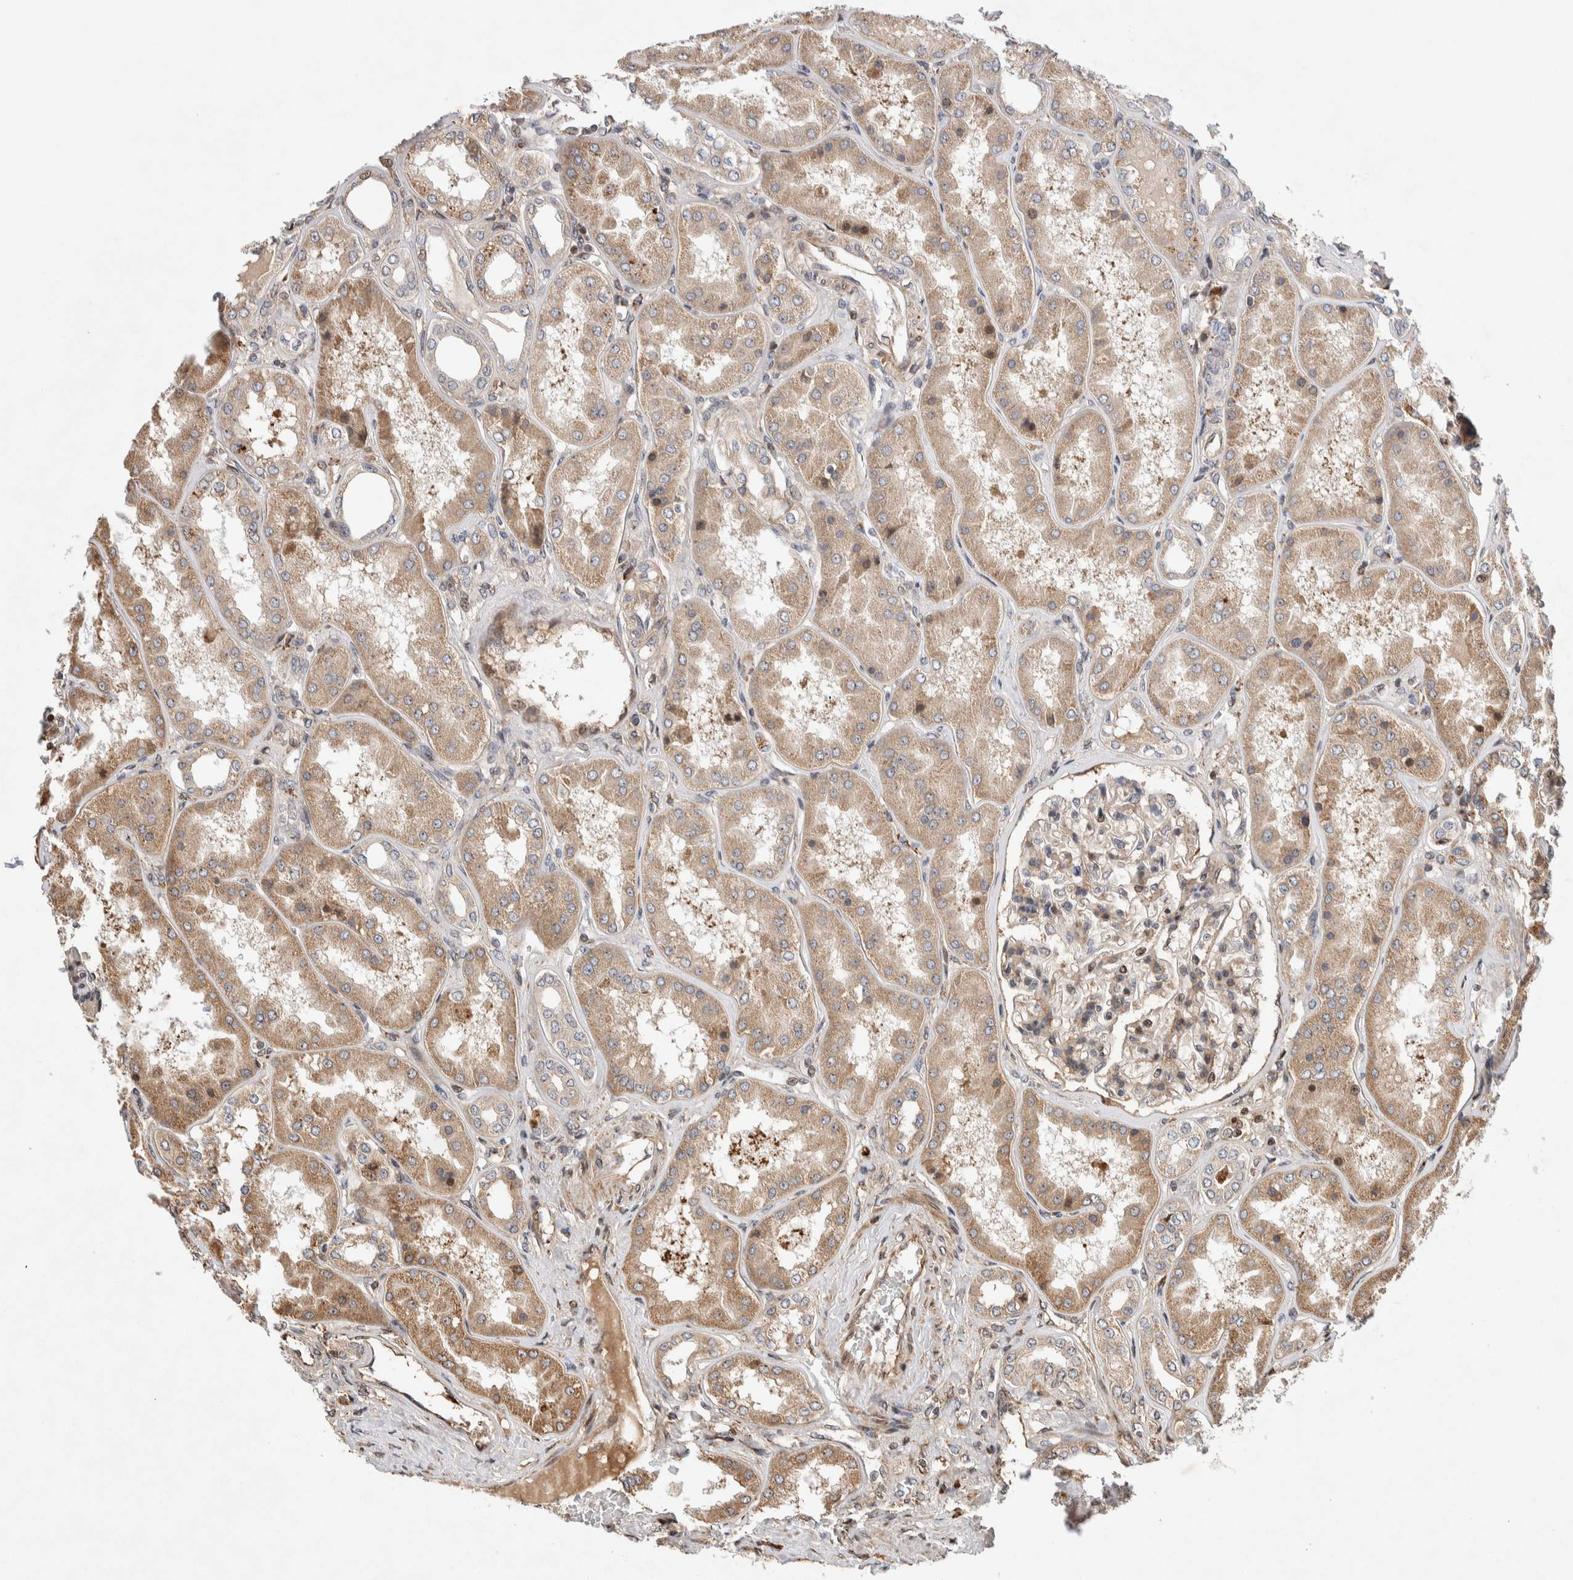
{"staining": {"intensity": "moderate", "quantity": ">75%", "location": "cytoplasmic/membranous"}, "tissue": "kidney", "cell_type": "Cells in glomeruli", "image_type": "normal", "snomed": [{"axis": "morphology", "description": "Normal tissue, NOS"}, {"axis": "topography", "description": "Kidney"}], "caption": "Cells in glomeruli reveal moderate cytoplasmic/membranous staining in about >75% of cells in normal kidney.", "gene": "LZTS1", "patient": {"sex": "female", "age": 56}}